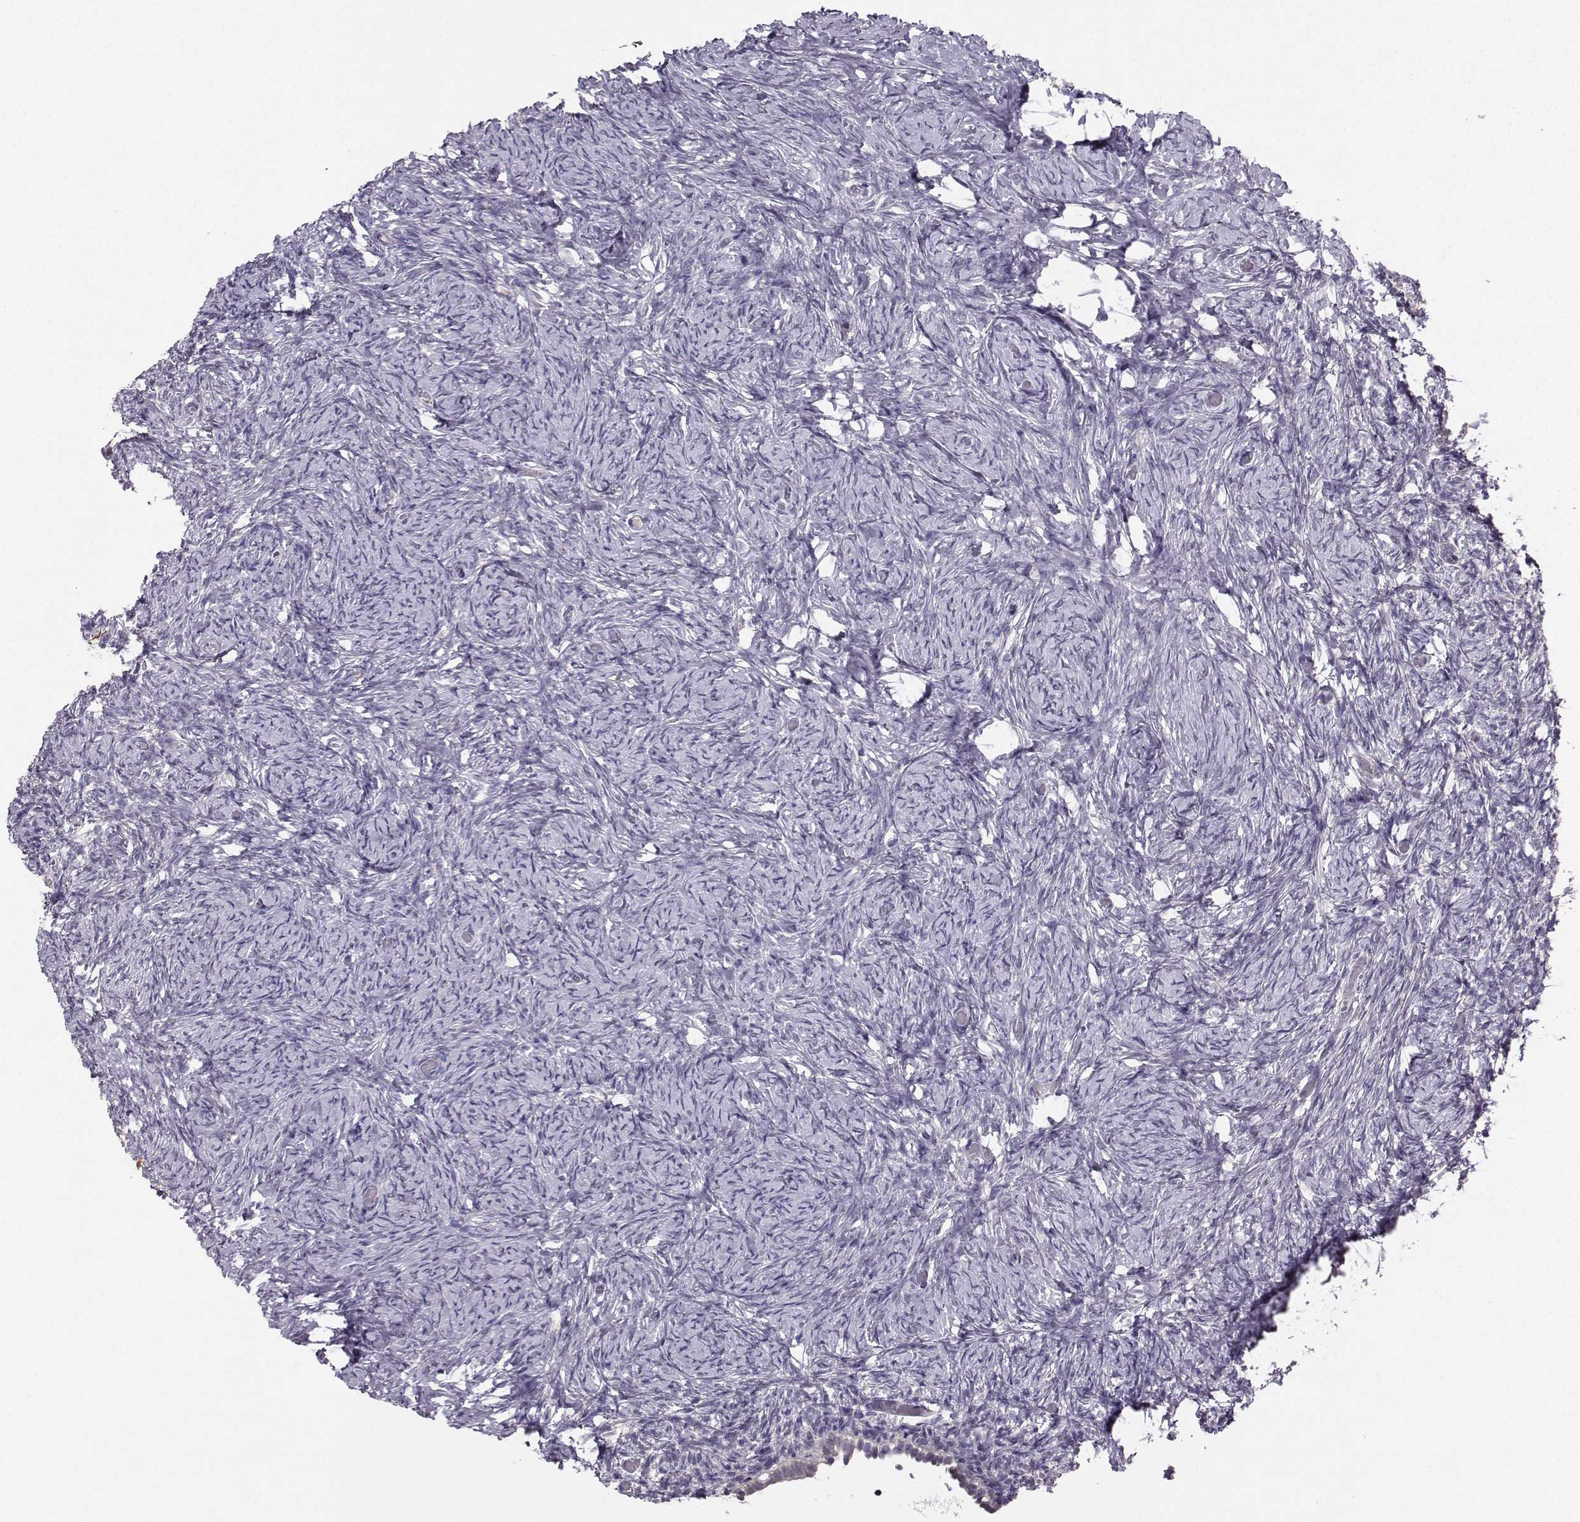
{"staining": {"intensity": "negative", "quantity": "none", "location": "none"}, "tissue": "ovary", "cell_type": "Follicle cells", "image_type": "normal", "snomed": [{"axis": "morphology", "description": "Normal tissue, NOS"}, {"axis": "topography", "description": "Ovary"}], "caption": "The photomicrograph demonstrates no staining of follicle cells in unremarkable ovary. (DAB (3,3'-diaminobenzidine) IHC, high magnification).", "gene": "PKP2", "patient": {"sex": "female", "age": 39}}